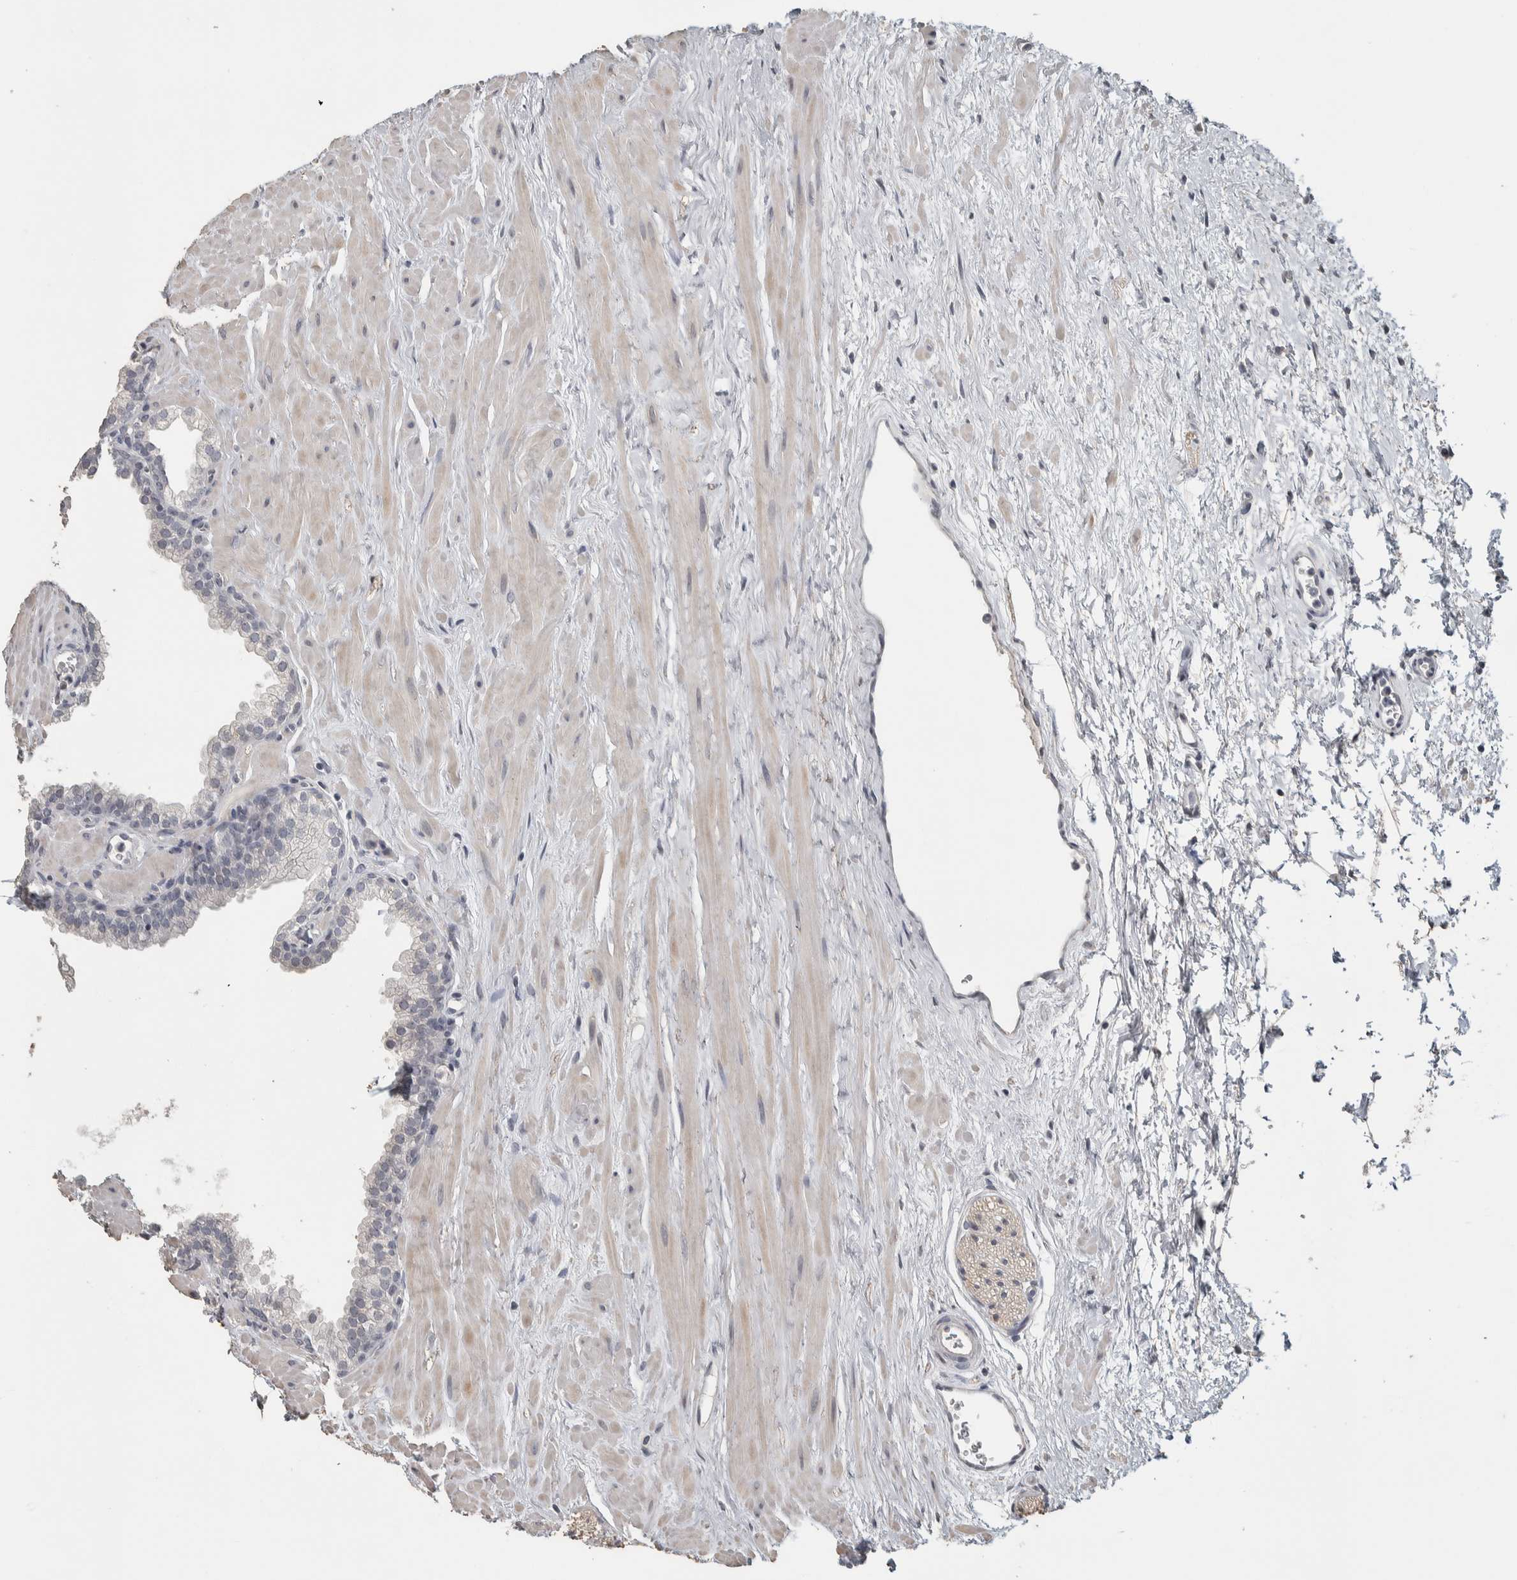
{"staining": {"intensity": "negative", "quantity": "none", "location": "none"}, "tissue": "prostate", "cell_type": "Glandular cells", "image_type": "normal", "snomed": [{"axis": "morphology", "description": "Normal tissue, NOS"}, {"axis": "morphology", "description": "Urothelial carcinoma, Low grade"}, {"axis": "topography", "description": "Urinary bladder"}, {"axis": "topography", "description": "Prostate"}], "caption": "Immunohistochemistry micrograph of unremarkable prostate: human prostate stained with DAB reveals no significant protein staining in glandular cells. Brightfield microscopy of immunohistochemistry (IHC) stained with DAB (brown) and hematoxylin (blue), captured at high magnification.", "gene": "NECAB1", "patient": {"sex": "male", "age": 60}}